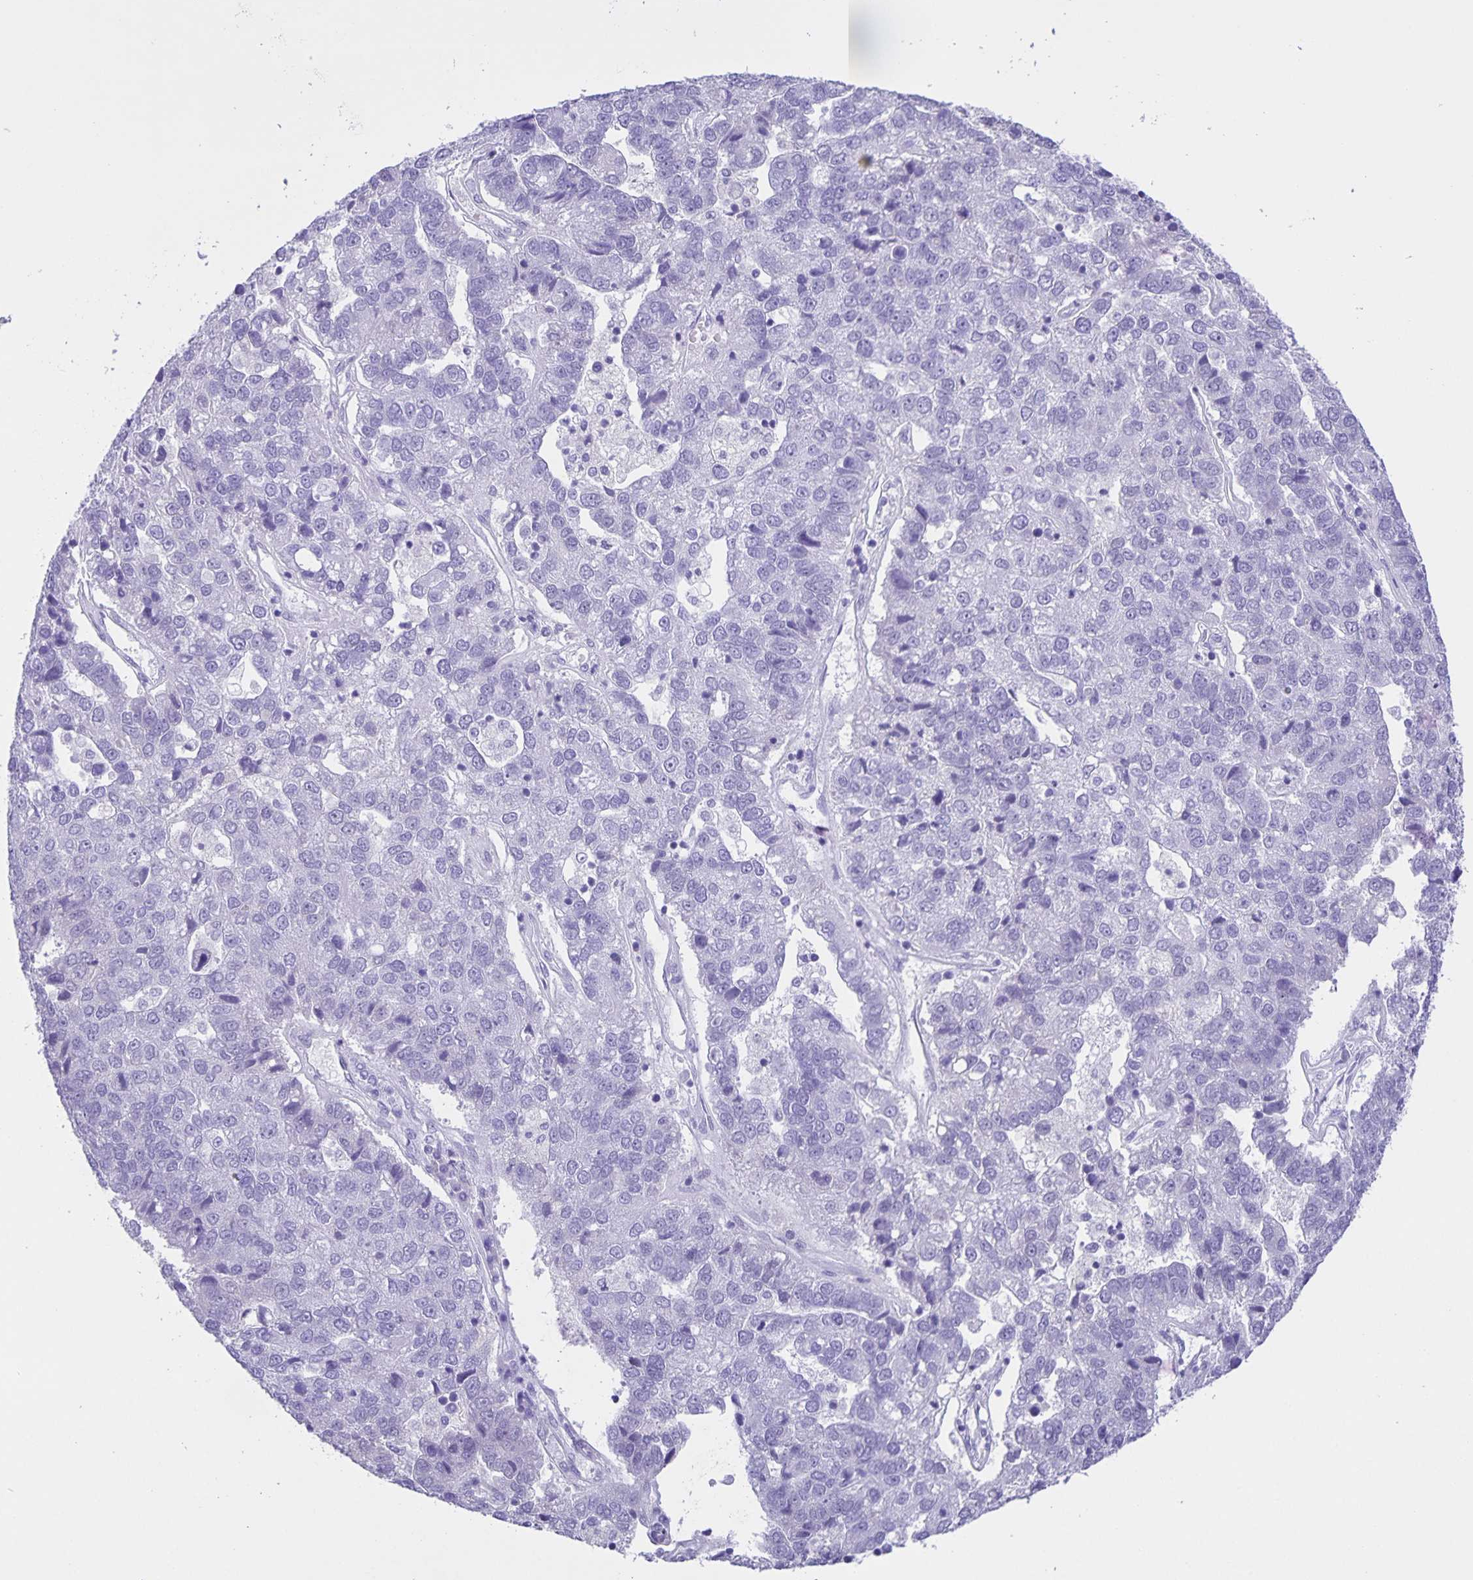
{"staining": {"intensity": "negative", "quantity": "none", "location": "none"}, "tissue": "pancreatic cancer", "cell_type": "Tumor cells", "image_type": "cancer", "snomed": [{"axis": "morphology", "description": "Adenocarcinoma, NOS"}, {"axis": "topography", "description": "Pancreas"}], "caption": "A high-resolution micrograph shows IHC staining of pancreatic cancer, which exhibits no significant positivity in tumor cells. (DAB IHC visualized using brightfield microscopy, high magnification).", "gene": "UBQLN3", "patient": {"sex": "female", "age": 61}}